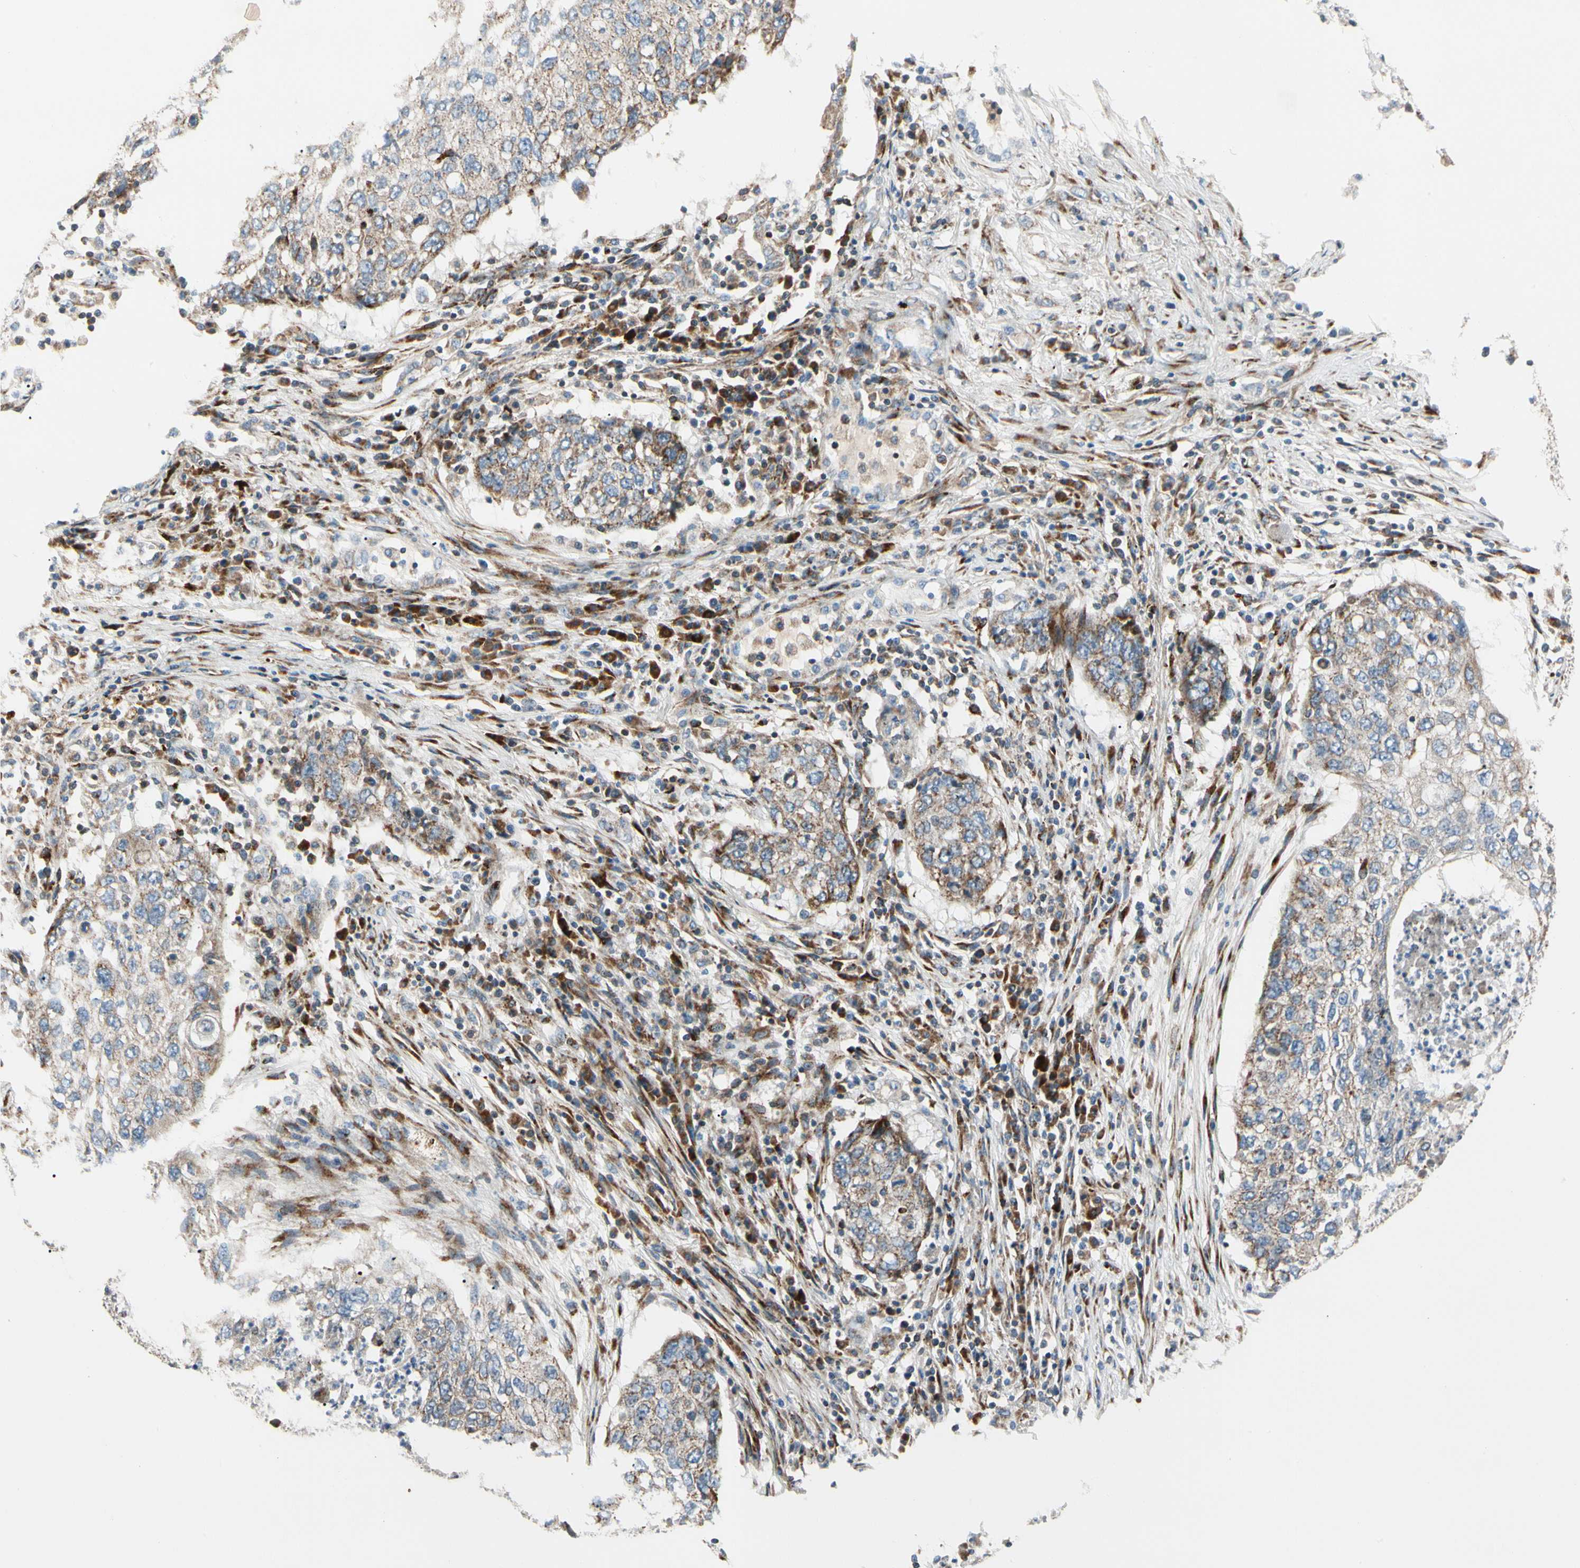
{"staining": {"intensity": "weak", "quantity": ">75%", "location": "cytoplasmic/membranous"}, "tissue": "lung cancer", "cell_type": "Tumor cells", "image_type": "cancer", "snomed": [{"axis": "morphology", "description": "Squamous cell carcinoma, NOS"}, {"axis": "topography", "description": "Lung"}], "caption": "Weak cytoplasmic/membranous positivity is appreciated in about >75% of tumor cells in lung cancer. (brown staining indicates protein expression, while blue staining denotes nuclei).", "gene": "MRPL9", "patient": {"sex": "female", "age": 63}}